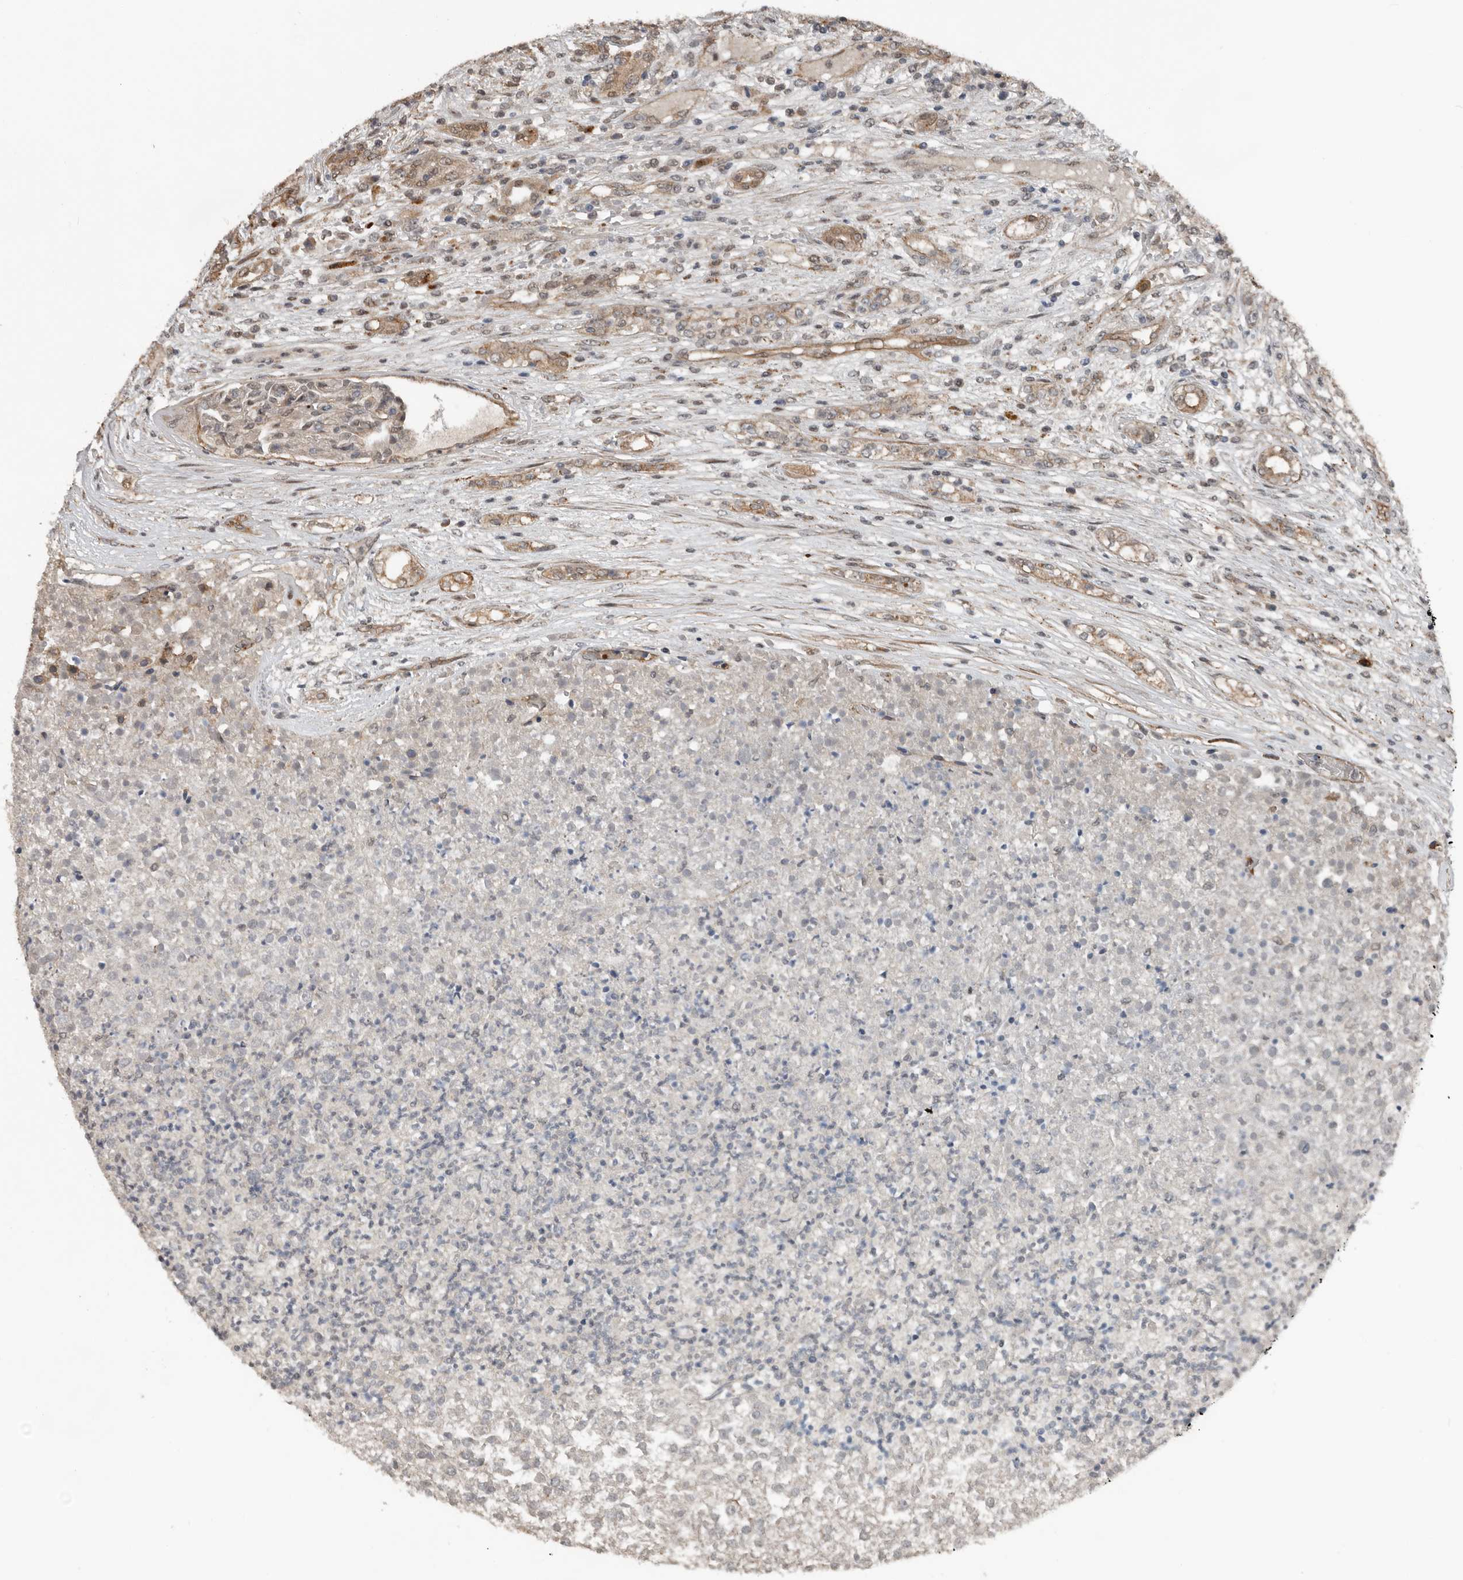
{"staining": {"intensity": "negative", "quantity": "none", "location": "none"}, "tissue": "renal cancer", "cell_type": "Tumor cells", "image_type": "cancer", "snomed": [{"axis": "morphology", "description": "Adenocarcinoma, NOS"}, {"axis": "topography", "description": "Kidney"}], "caption": "There is no significant expression in tumor cells of renal cancer. (IHC, brightfield microscopy, high magnification).", "gene": "YOD1", "patient": {"sex": "female", "age": 54}}